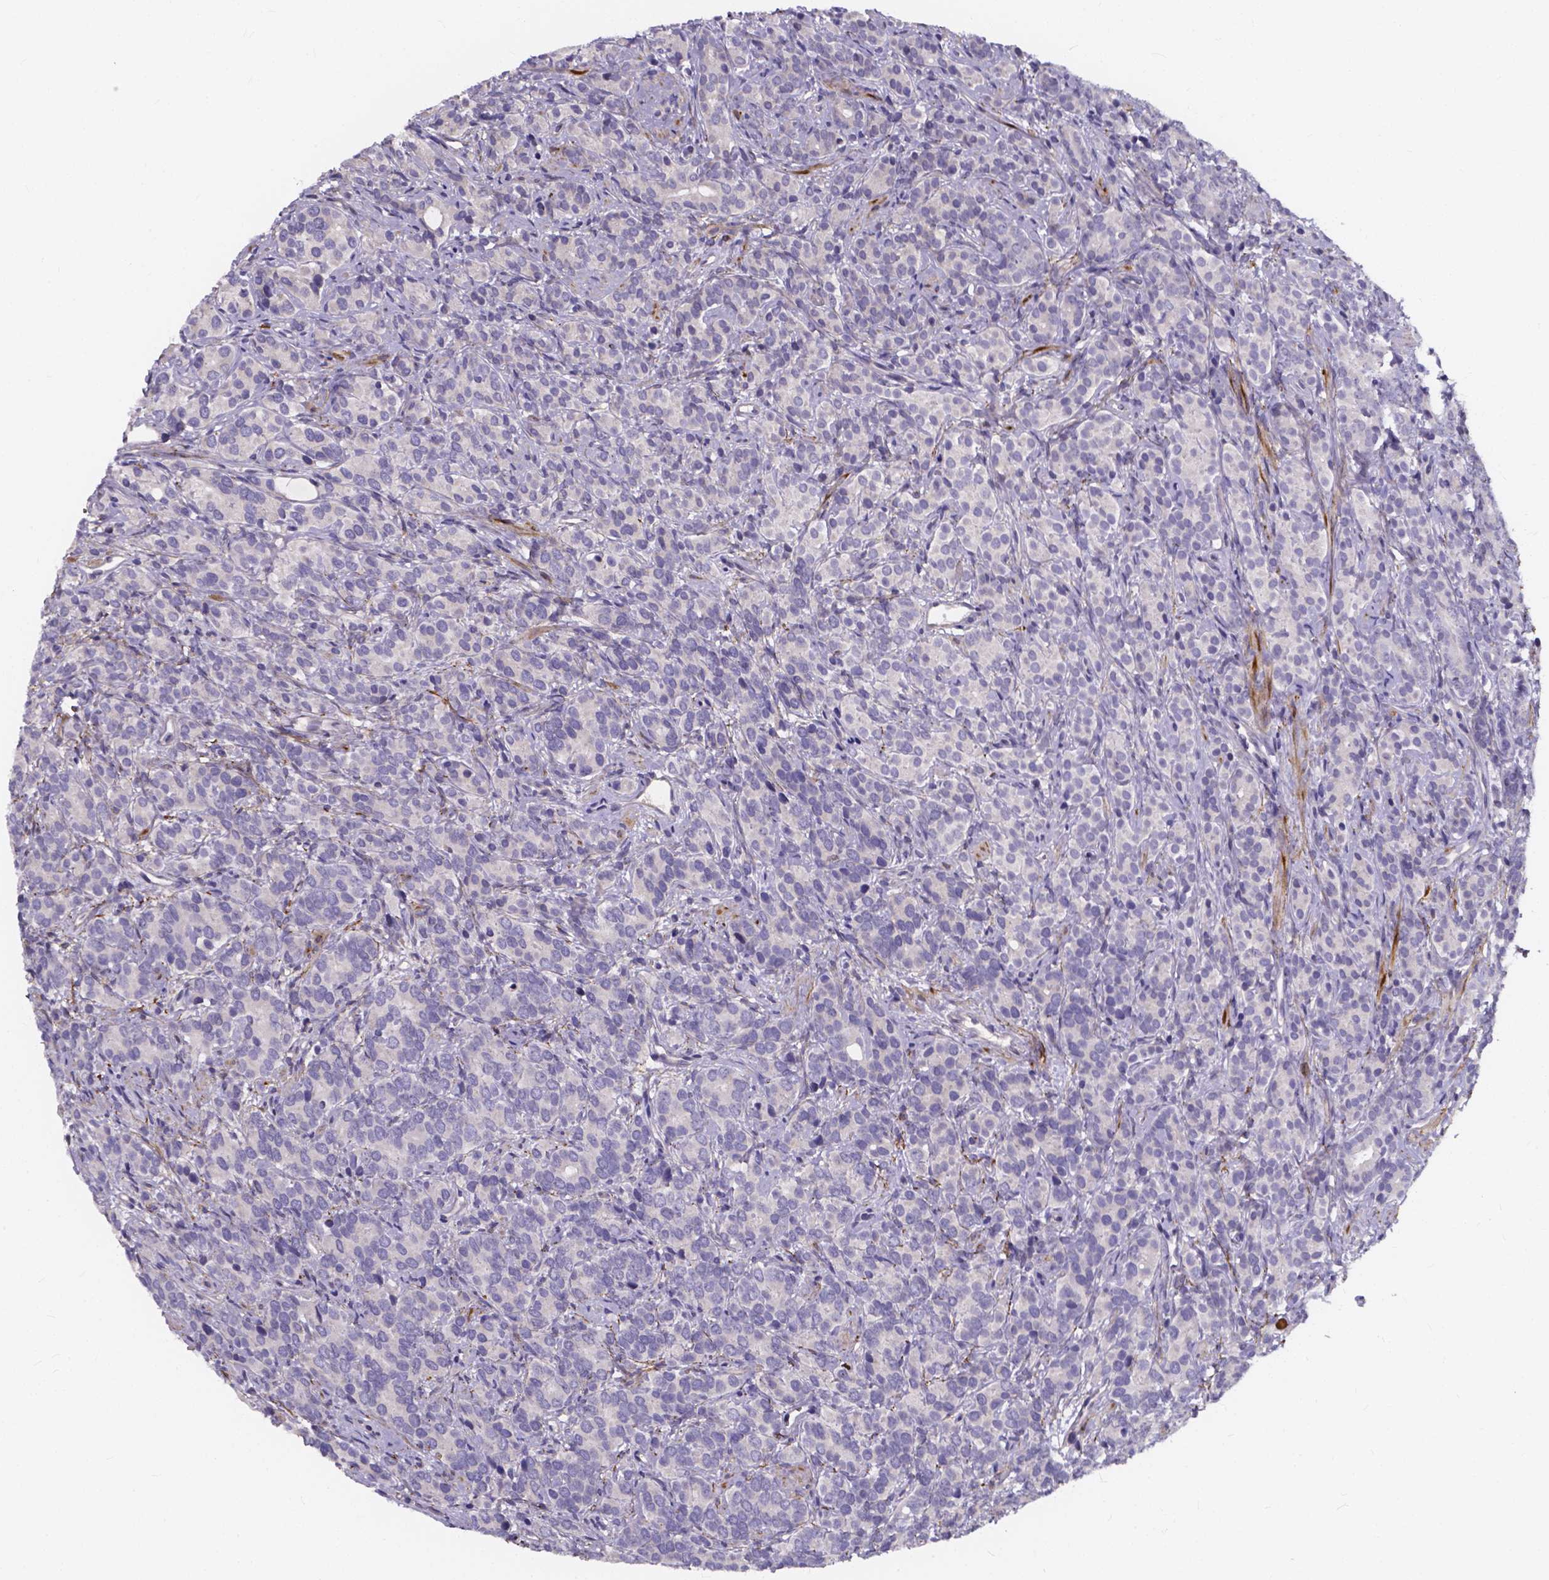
{"staining": {"intensity": "negative", "quantity": "none", "location": "none"}, "tissue": "prostate cancer", "cell_type": "Tumor cells", "image_type": "cancer", "snomed": [{"axis": "morphology", "description": "Adenocarcinoma, High grade"}, {"axis": "topography", "description": "Prostate"}], "caption": "Immunohistochemistry (IHC) histopathology image of neoplastic tissue: human prostate high-grade adenocarcinoma stained with DAB exhibits no significant protein expression in tumor cells. Nuclei are stained in blue.", "gene": "SPOCD1", "patient": {"sex": "male", "age": 84}}